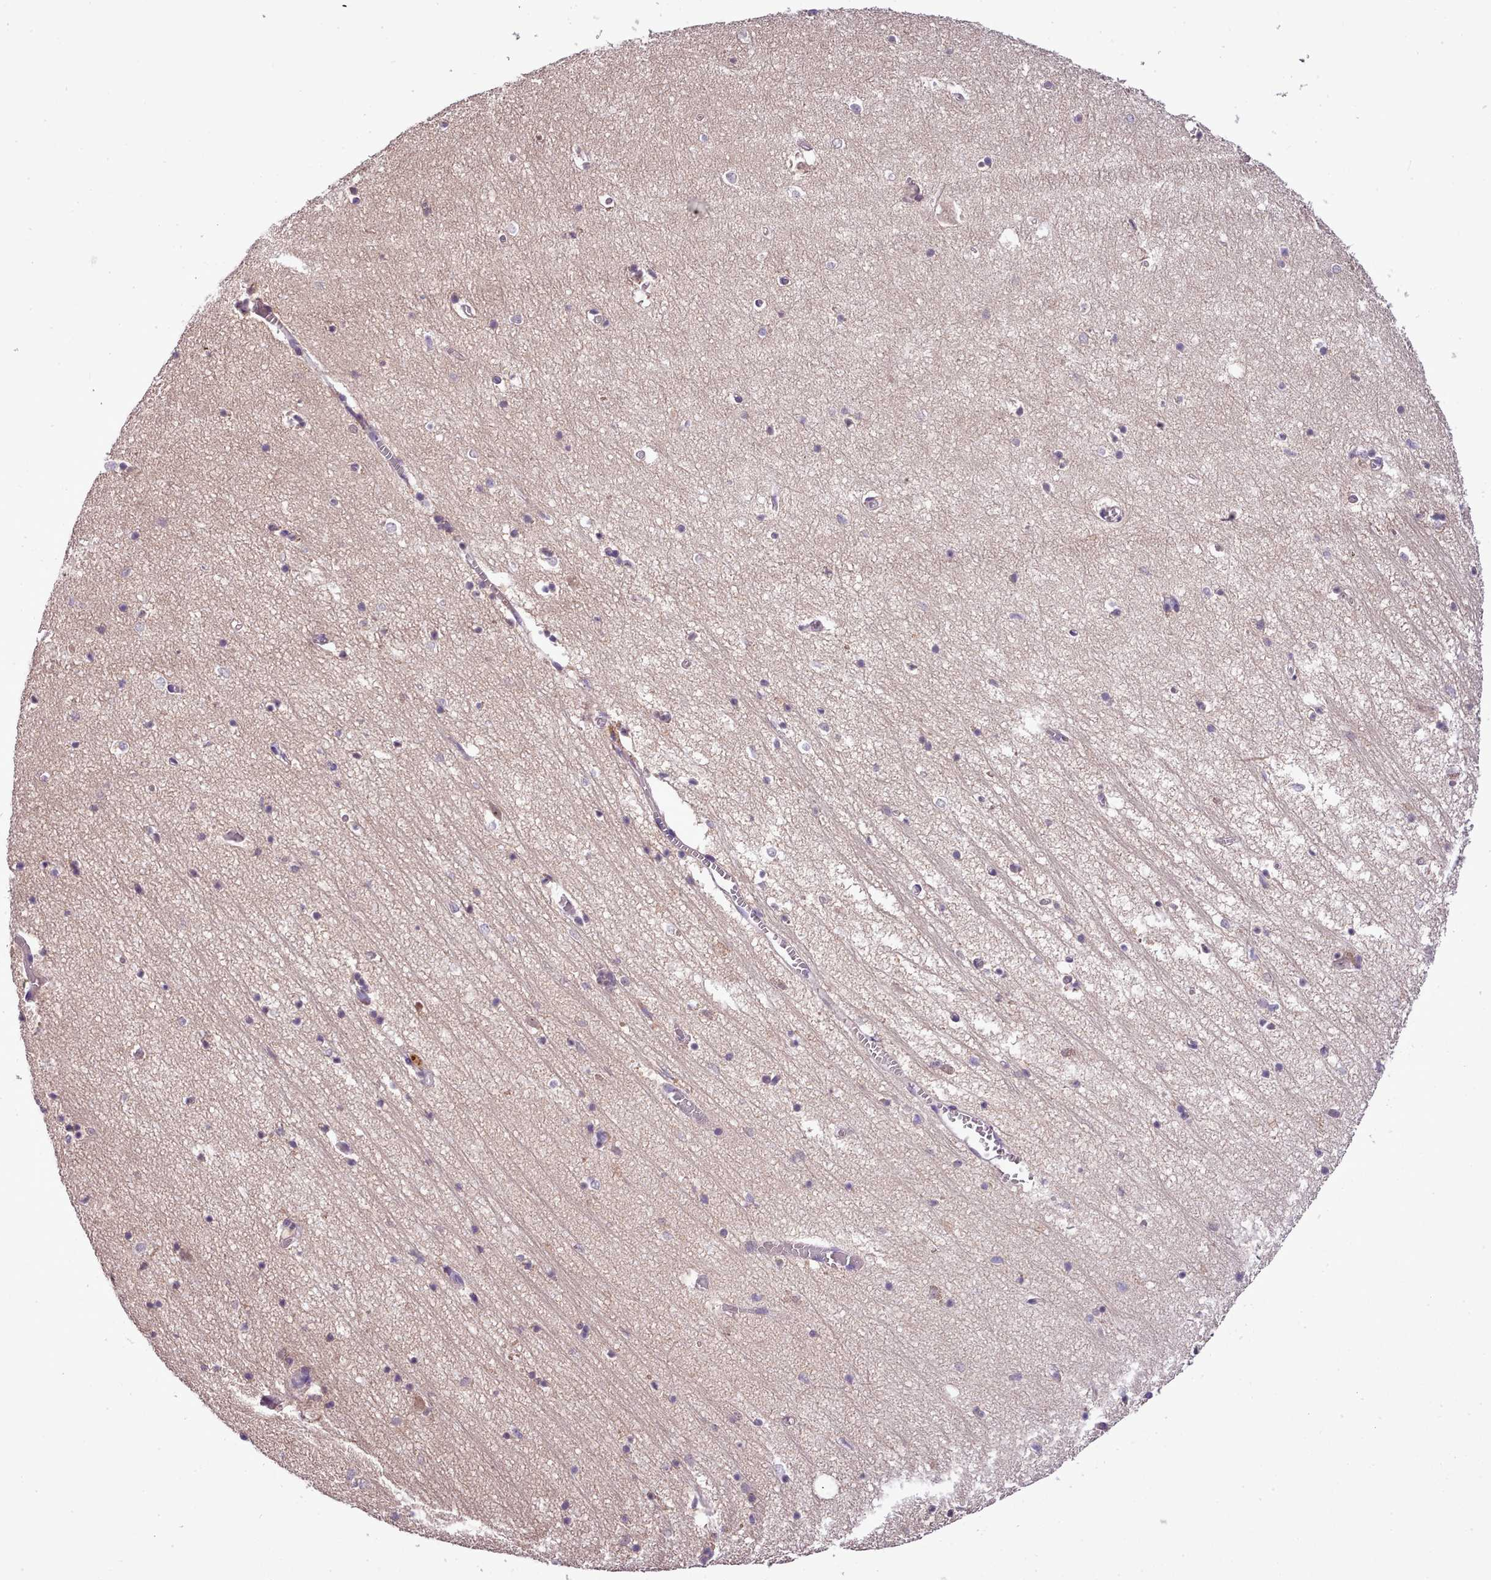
{"staining": {"intensity": "weak", "quantity": "<25%", "location": "cytoplasmic/membranous"}, "tissue": "hippocampus", "cell_type": "Glial cells", "image_type": "normal", "snomed": [{"axis": "morphology", "description": "Normal tissue, NOS"}, {"axis": "topography", "description": "Hippocampus"}], "caption": "IHC image of unremarkable hippocampus: human hippocampus stained with DAB demonstrates no significant protein expression in glial cells.", "gene": "SETX", "patient": {"sex": "female", "age": 64}}